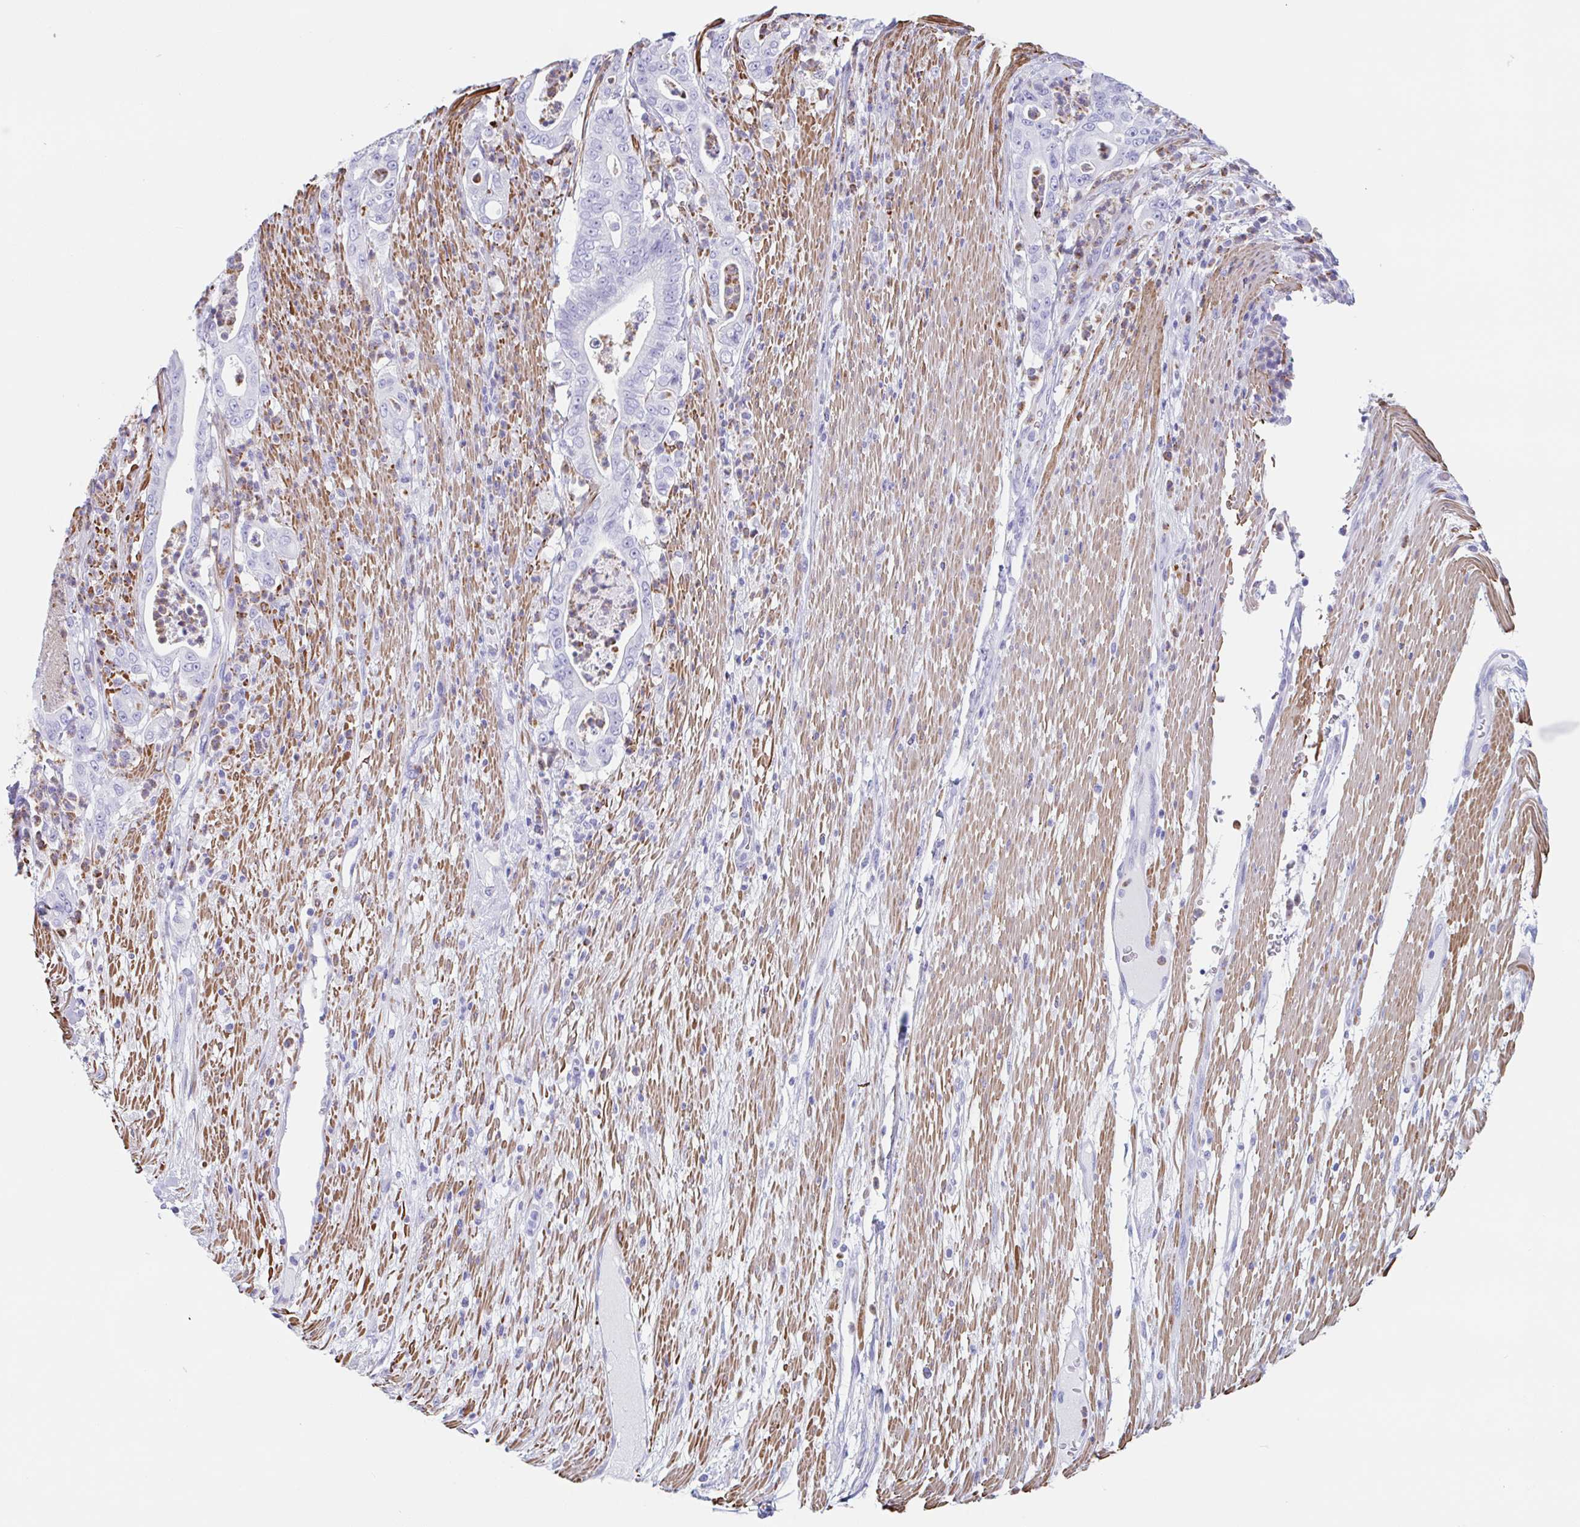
{"staining": {"intensity": "negative", "quantity": "none", "location": "none"}, "tissue": "pancreatic cancer", "cell_type": "Tumor cells", "image_type": "cancer", "snomed": [{"axis": "morphology", "description": "Adenocarcinoma, NOS"}, {"axis": "topography", "description": "Pancreas"}], "caption": "Immunohistochemical staining of human pancreatic cancer exhibits no significant staining in tumor cells.", "gene": "TAS2R41", "patient": {"sex": "male", "age": 71}}